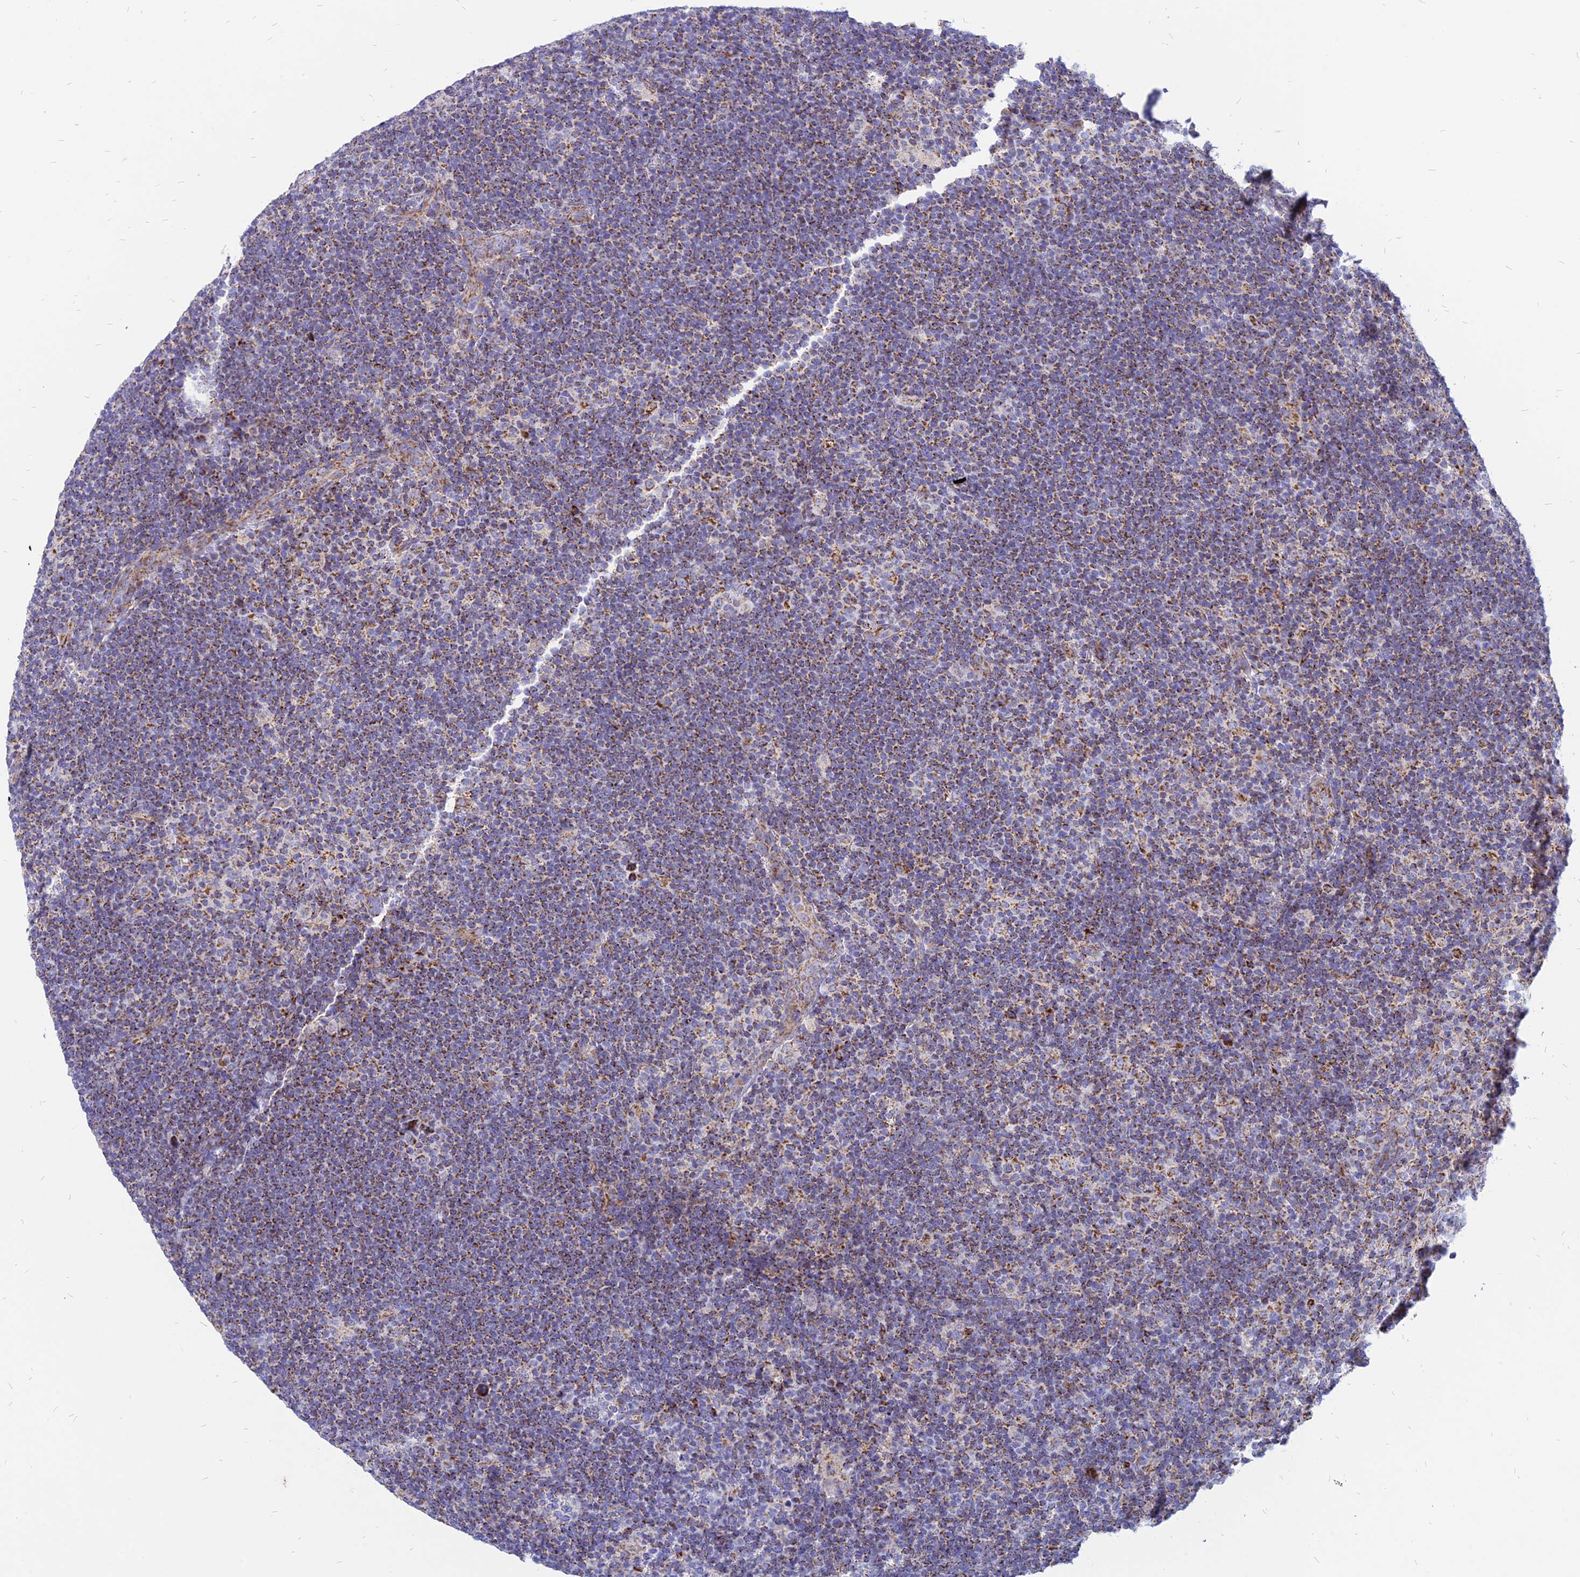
{"staining": {"intensity": "moderate", "quantity": "25%-75%", "location": "cytoplasmic/membranous"}, "tissue": "lymphoma", "cell_type": "Tumor cells", "image_type": "cancer", "snomed": [{"axis": "morphology", "description": "Hodgkin's disease, NOS"}, {"axis": "topography", "description": "Lymph node"}], "caption": "Immunohistochemical staining of Hodgkin's disease exhibits medium levels of moderate cytoplasmic/membranous protein staining in approximately 25%-75% of tumor cells.", "gene": "PACC1", "patient": {"sex": "female", "age": 57}}